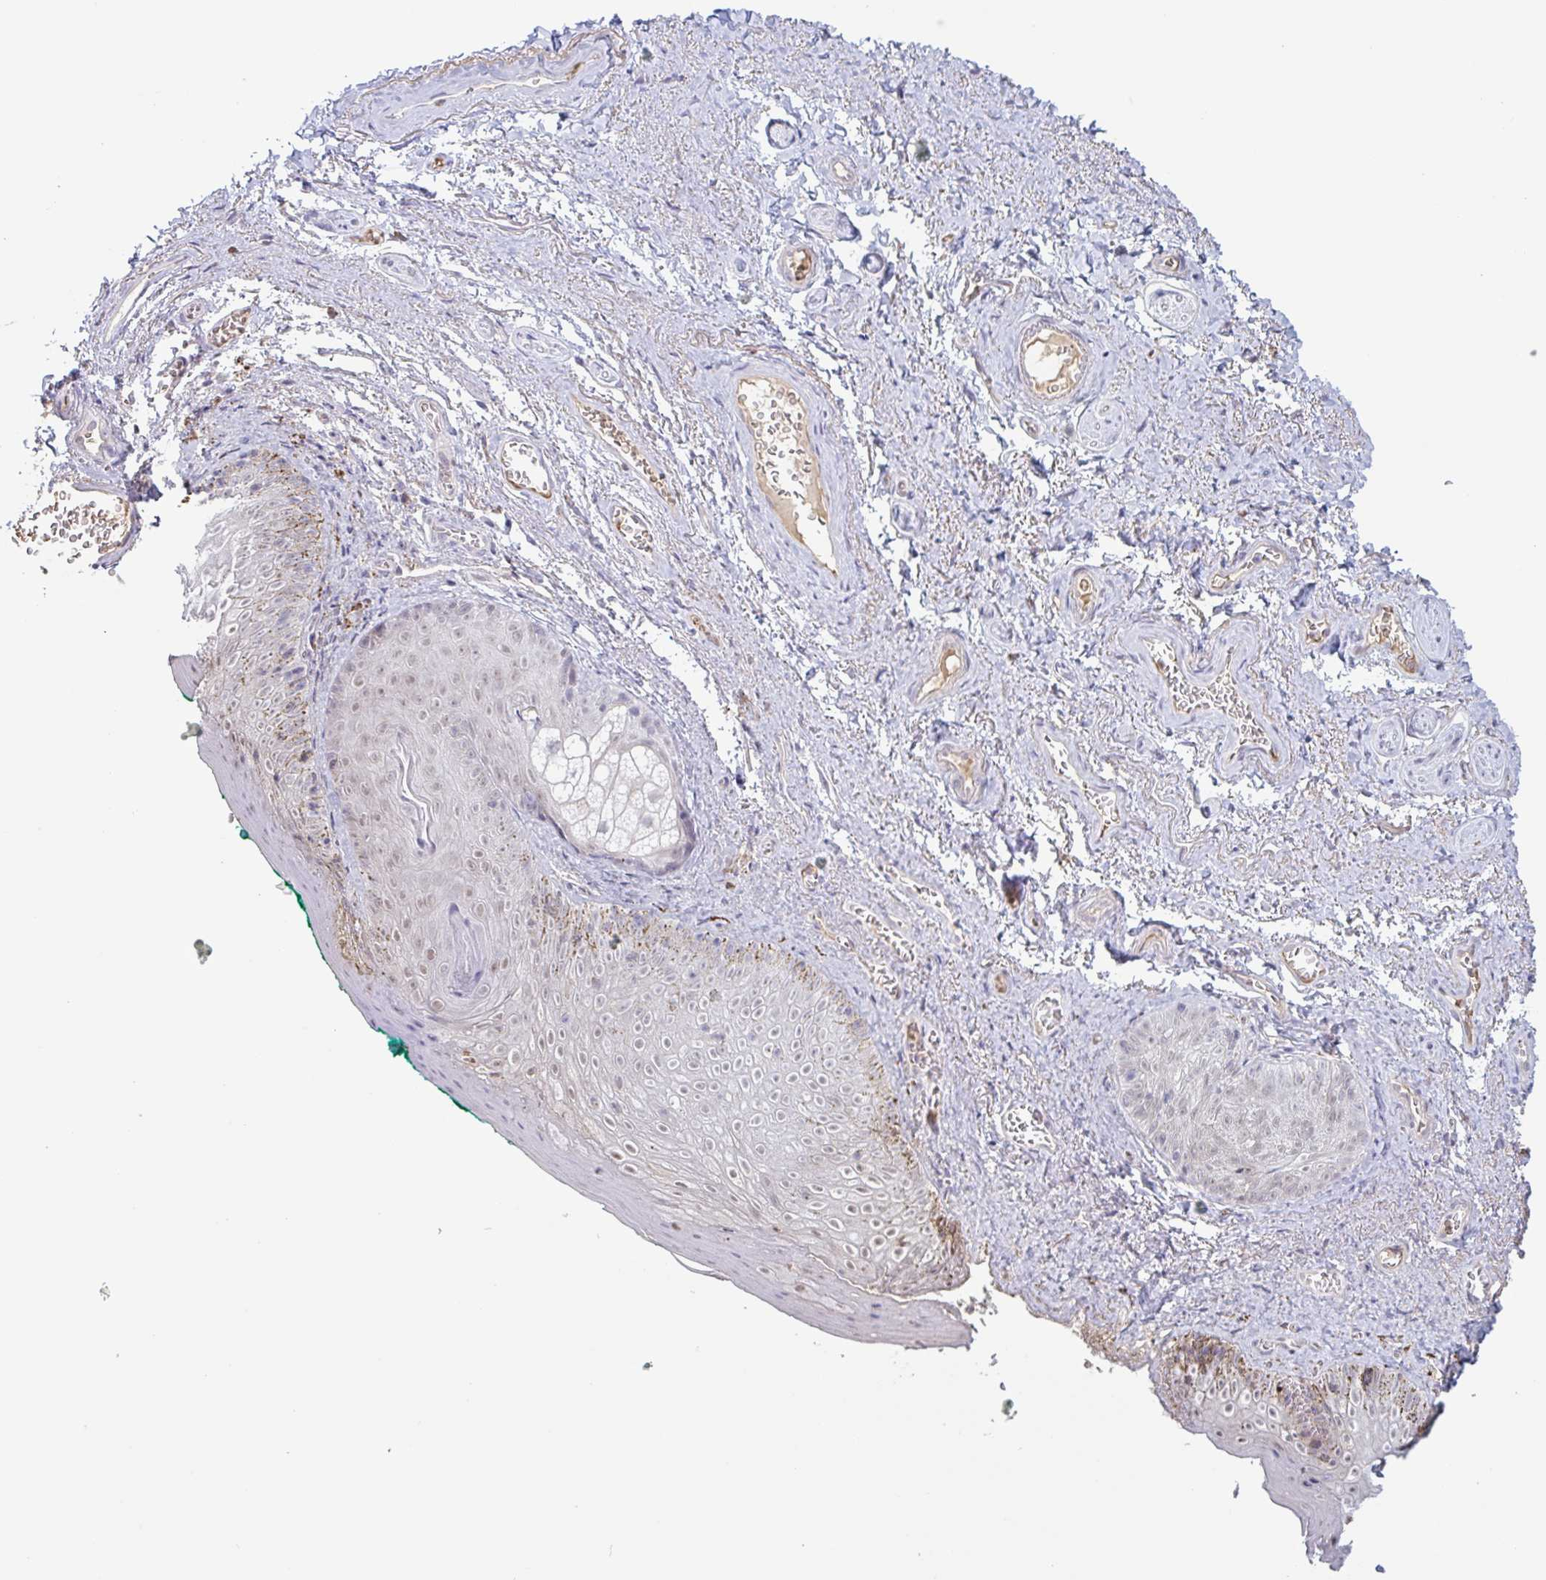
{"staining": {"intensity": "weak", "quantity": "25%-75%", "location": "nuclear"}, "tissue": "vagina", "cell_type": "Squamous epithelial cells", "image_type": "normal", "snomed": [{"axis": "morphology", "description": "Normal tissue, NOS"}, {"axis": "topography", "description": "Vulva"}, {"axis": "topography", "description": "Vagina"}, {"axis": "topography", "description": "Peripheral nerve tissue"}], "caption": "Immunohistochemistry (DAB (3,3'-diaminobenzidine)) staining of benign vagina exhibits weak nuclear protein expression in approximately 25%-75% of squamous epithelial cells. The staining was performed using DAB (3,3'-diaminobenzidine), with brown indicating positive protein expression. Nuclei are stained blue with hematoxylin.", "gene": "TAF1D", "patient": {"sex": "female", "age": 66}}